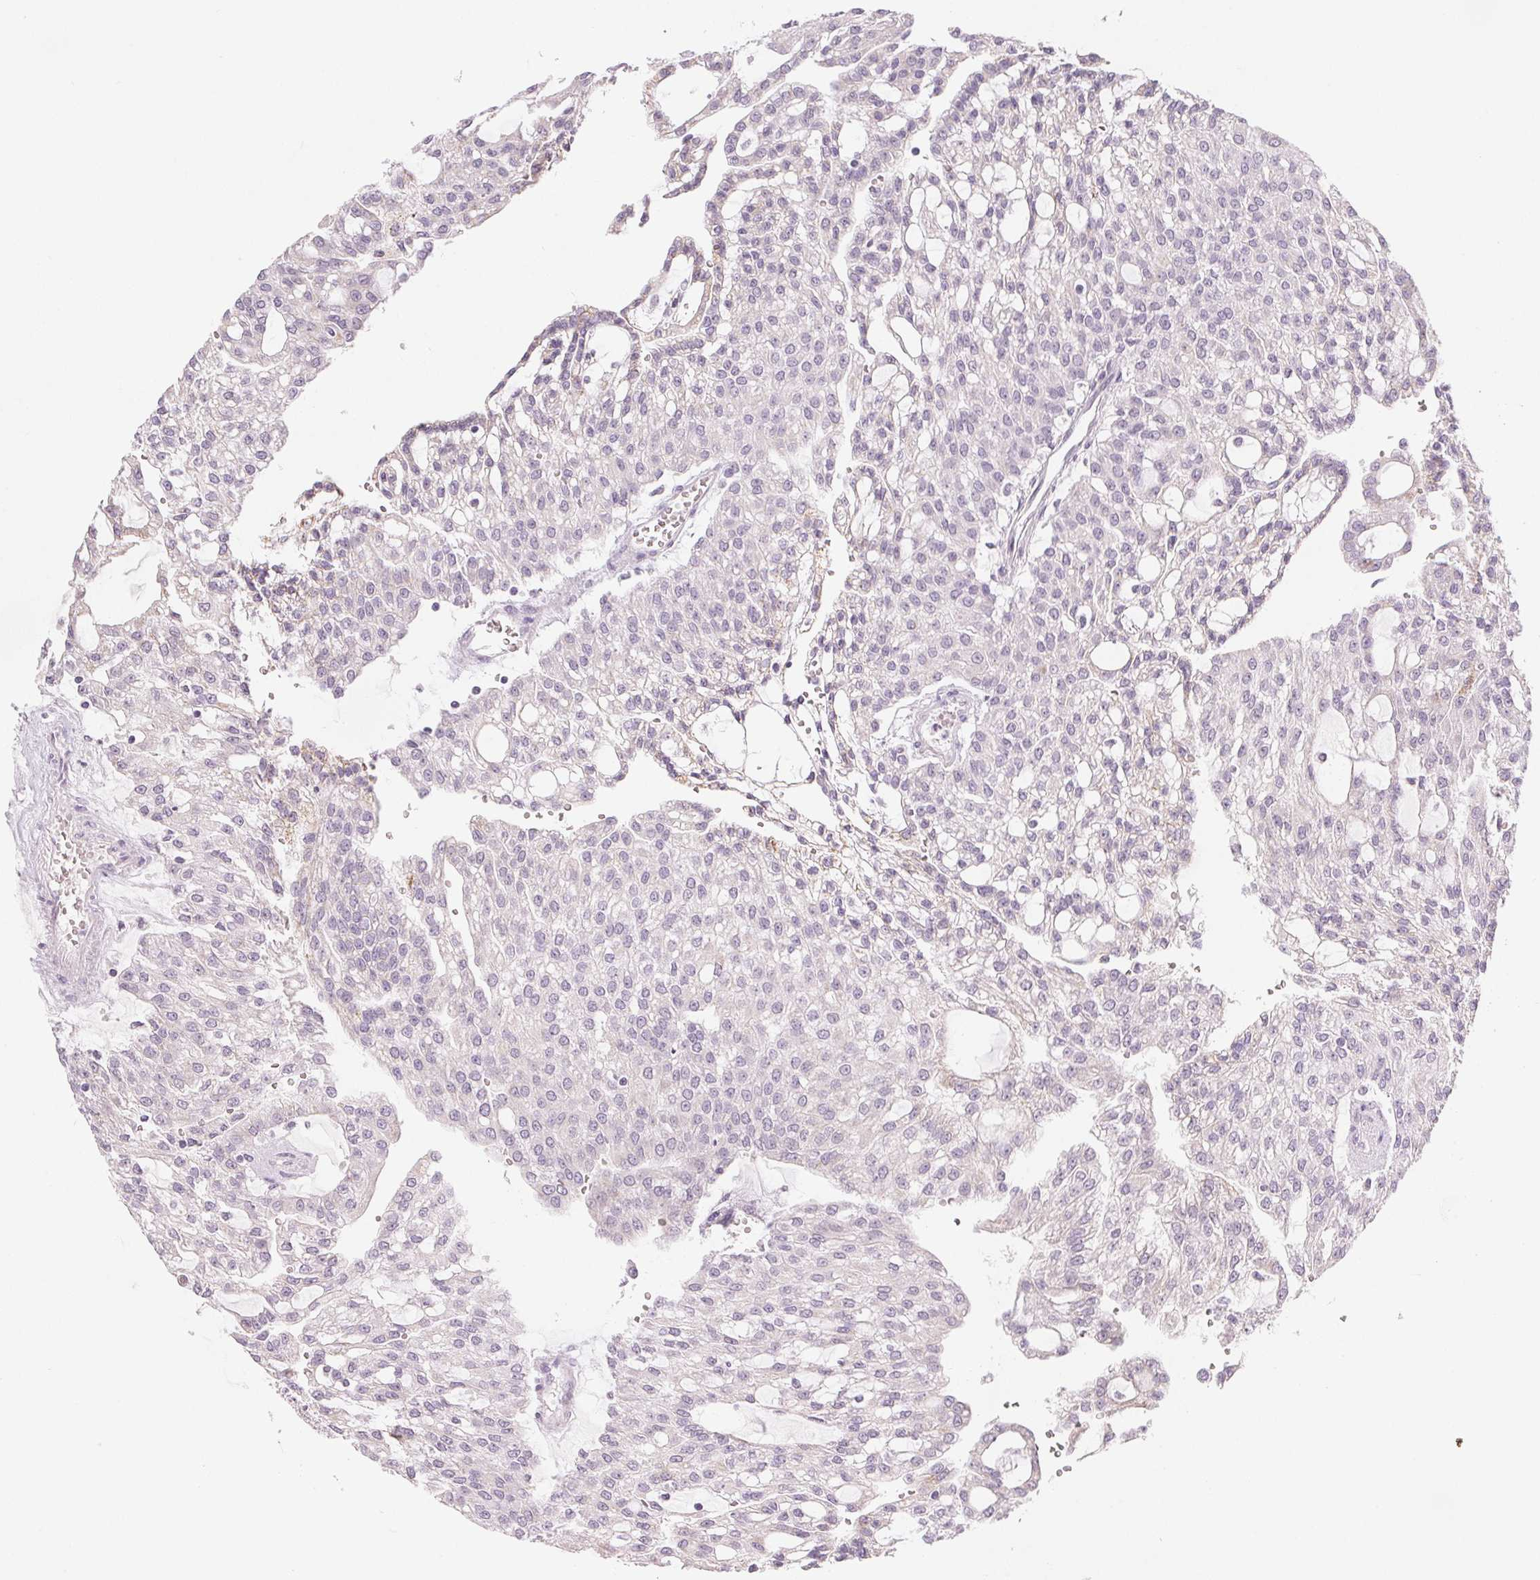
{"staining": {"intensity": "negative", "quantity": "none", "location": "none"}, "tissue": "renal cancer", "cell_type": "Tumor cells", "image_type": "cancer", "snomed": [{"axis": "morphology", "description": "Adenocarcinoma, NOS"}, {"axis": "topography", "description": "Kidney"}], "caption": "IHC photomicrograph of human renal cancer (adenocarcinoma) stained for a protein (brown), which shows no positivity in tumor cells.", "gene": "EHHADH", "patient": {"sex": "male", "age": 63}}